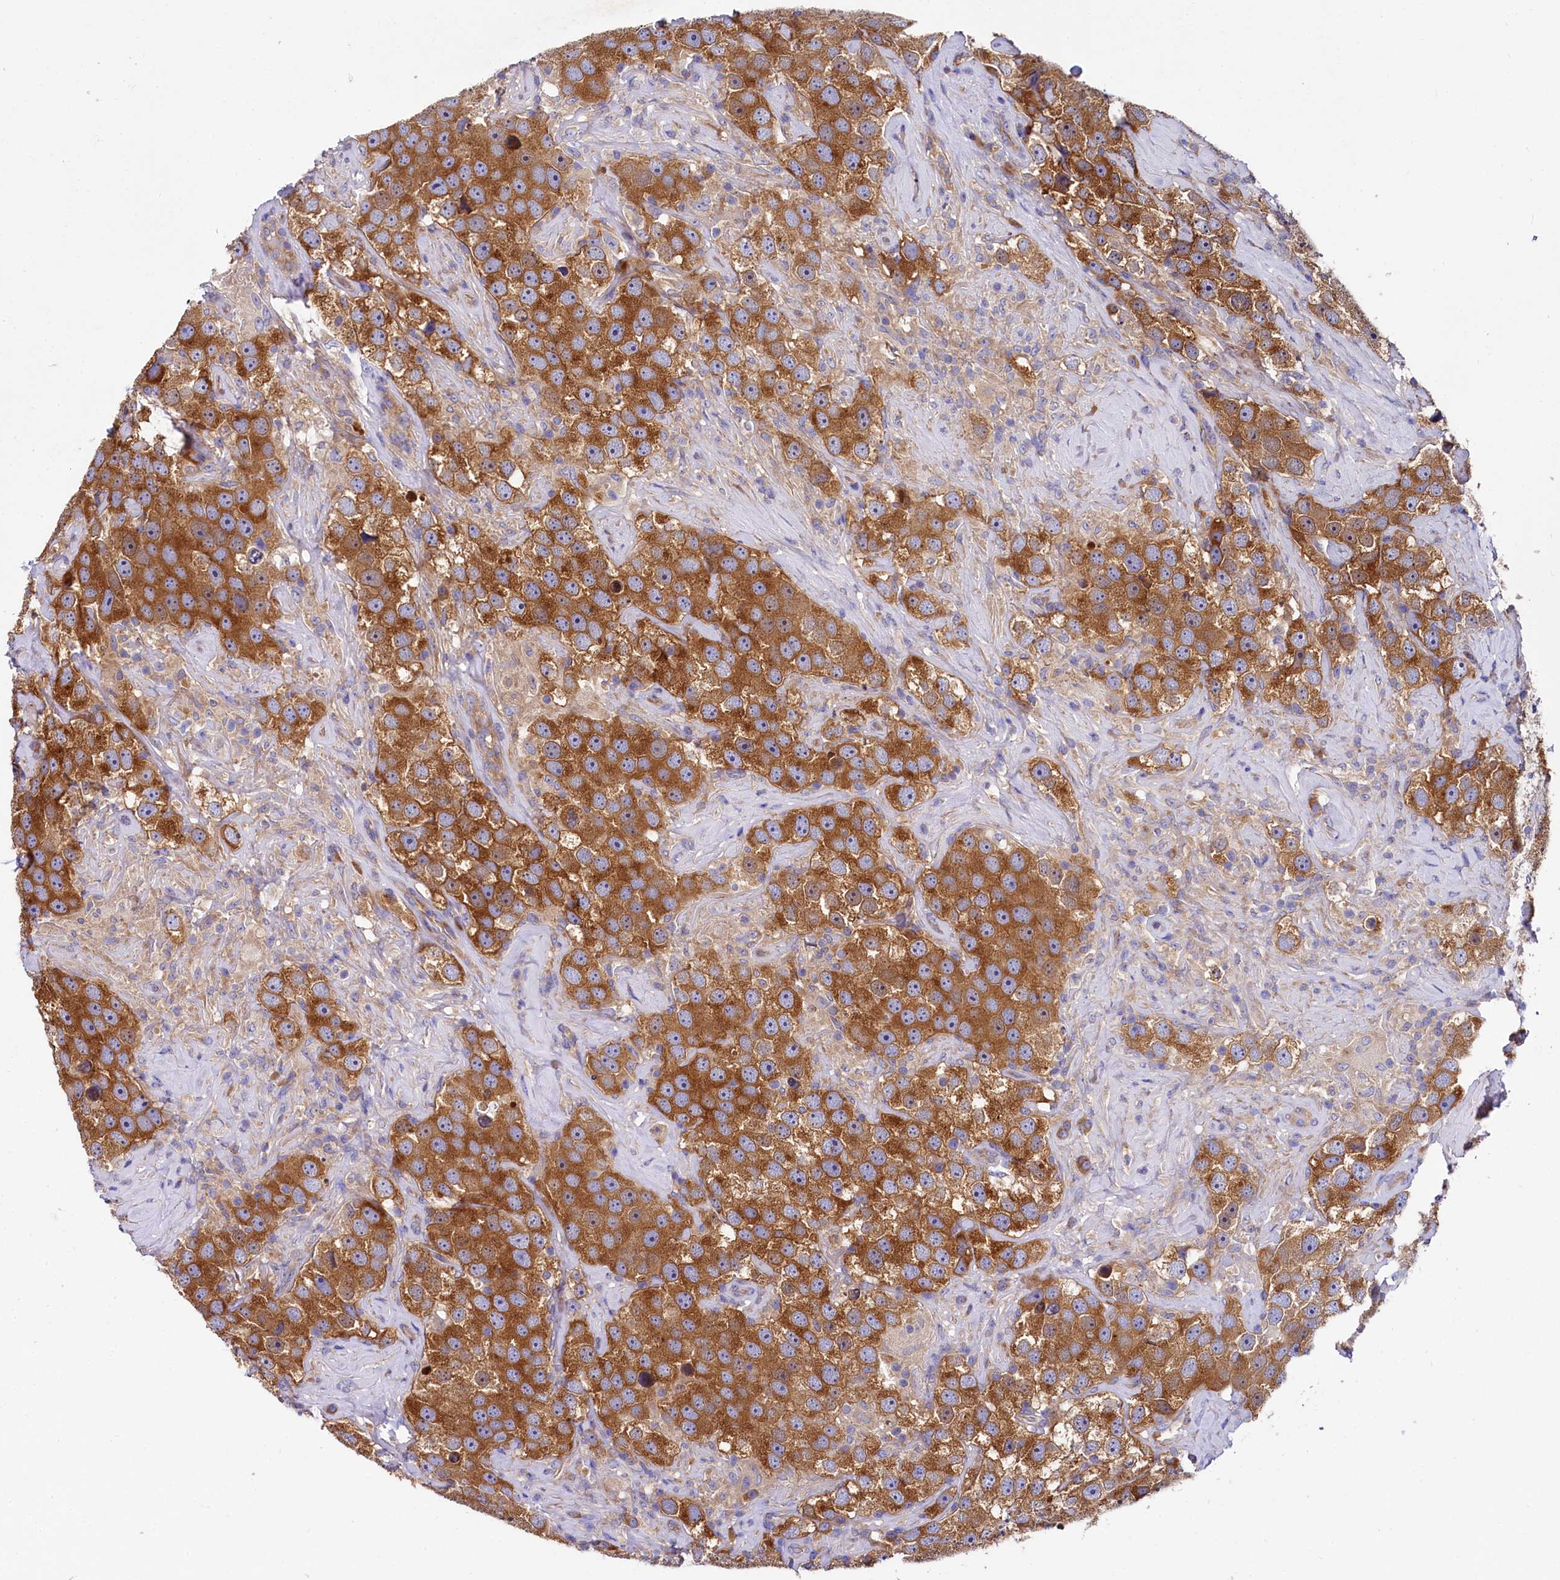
{"staining": {"intensity": "strong", "quantity": ">75%", "location": "cytoplasmic/membranous"}, "tissue": "testis cancer", "cell_type": "Tumor cells", "image_type": "cancer", "snomed": [{"axis": "morphology", "description": "Seminoma, NOS"}, {"axis": "topography", "description": "Testis"}], "caption": "About >75% of tumor cells in testis cancer (seminoma) demonstrate strong cytoplasmic/membranous protein expression as visualized by brown immunohistochemical staining.", "gene": "QARS1", "patient": {"sex": "male", "age": 49}}